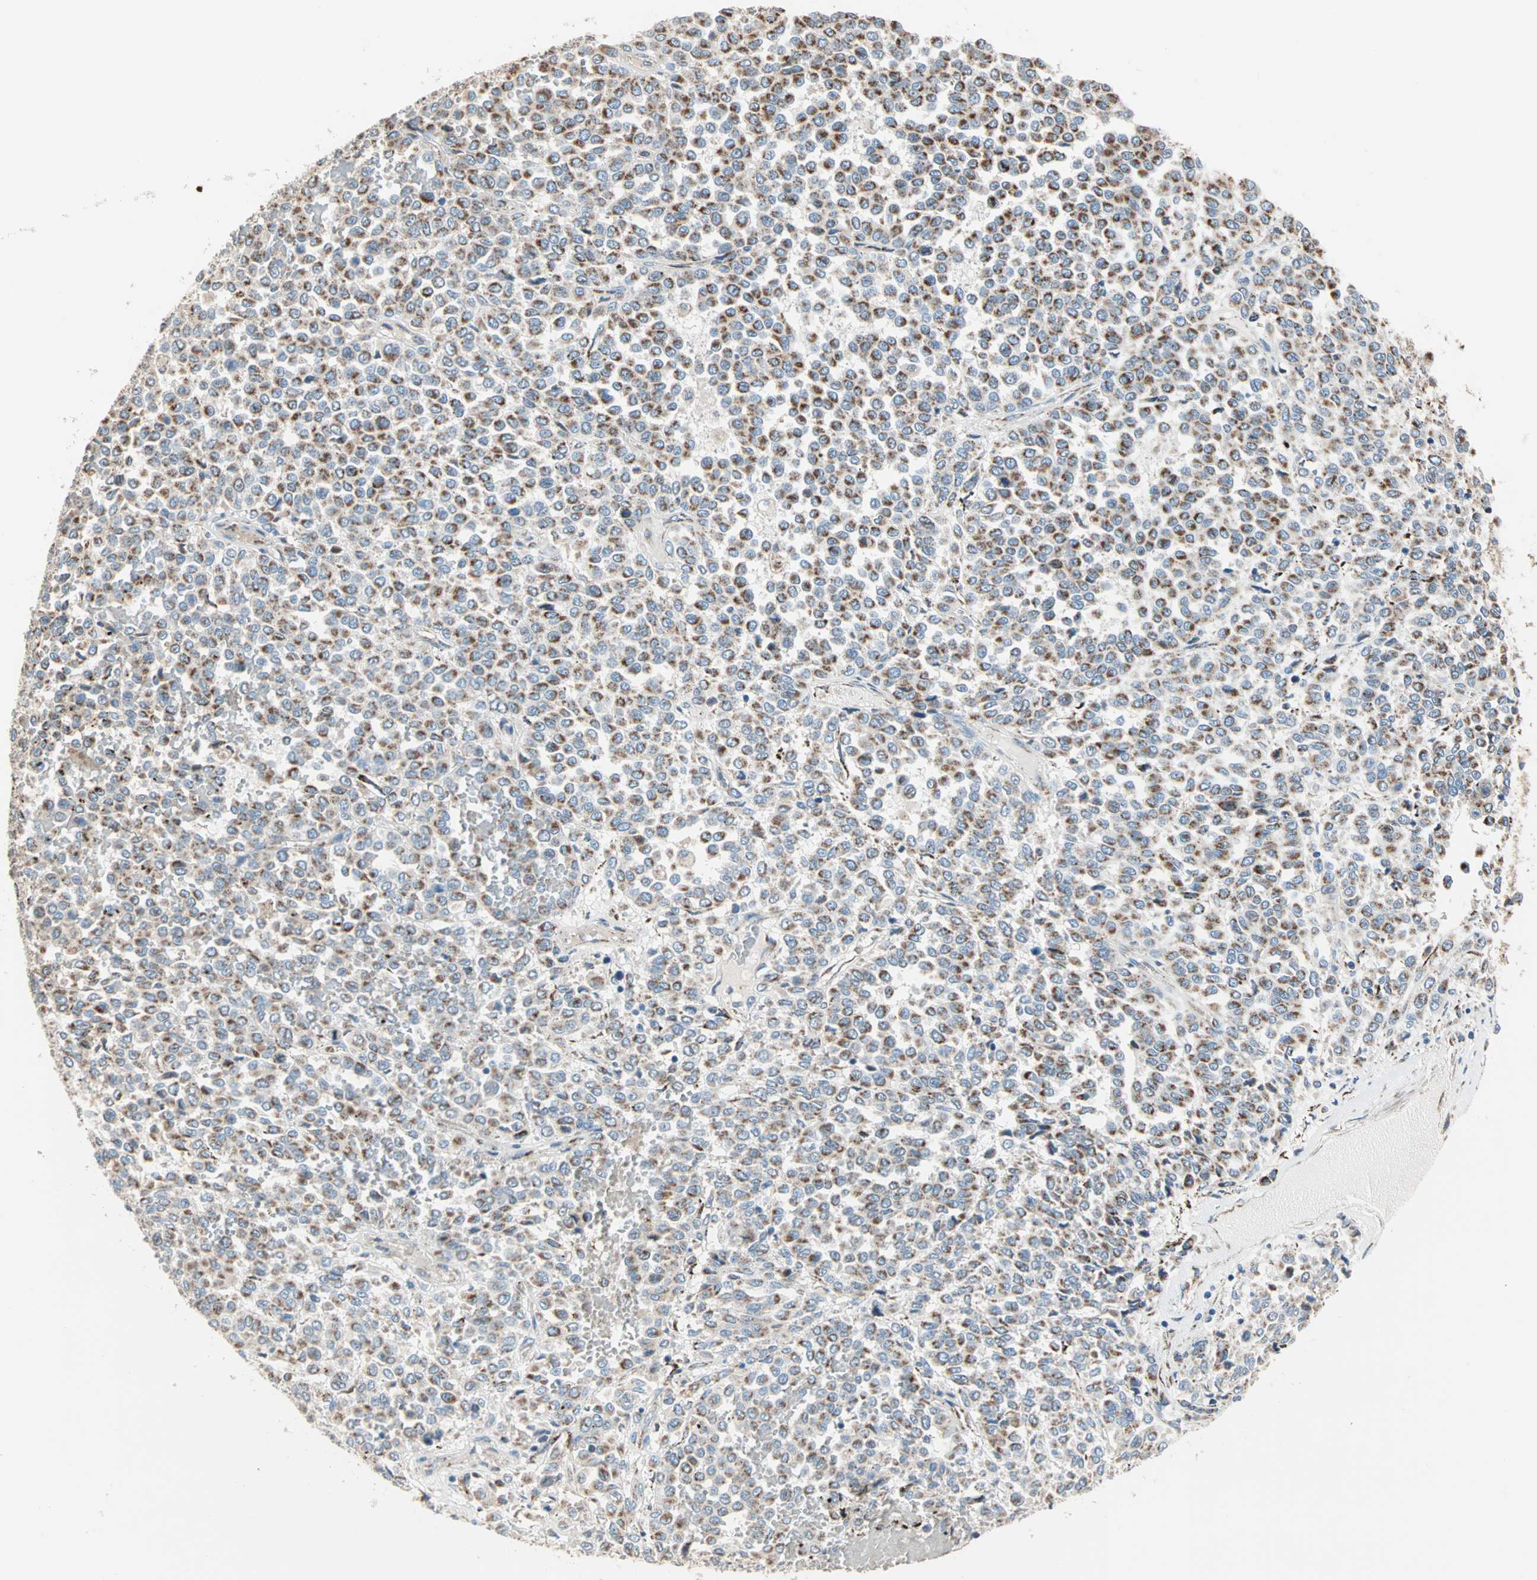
{"staining": {"intensity": "strong", "quantity": "25%-75%", "location": "cytoplasmic/membranous"}, "tissue": "melanoma", "cell_type": "Tumor cells", "image_type": "cancer", "snomed": [{"axis": "morphology", "description": "Malignant melanoma, Metastatic site"}, {"axis": "topography", "description": "Pancreas"}], "caption": "The image demonstrates staining of melanoma, revealing strong cytoplasmic/membranous protein positivity (brown color) within tumor cells.", "gene": "TST", "patient": {"sex": "female", "age": 30}}